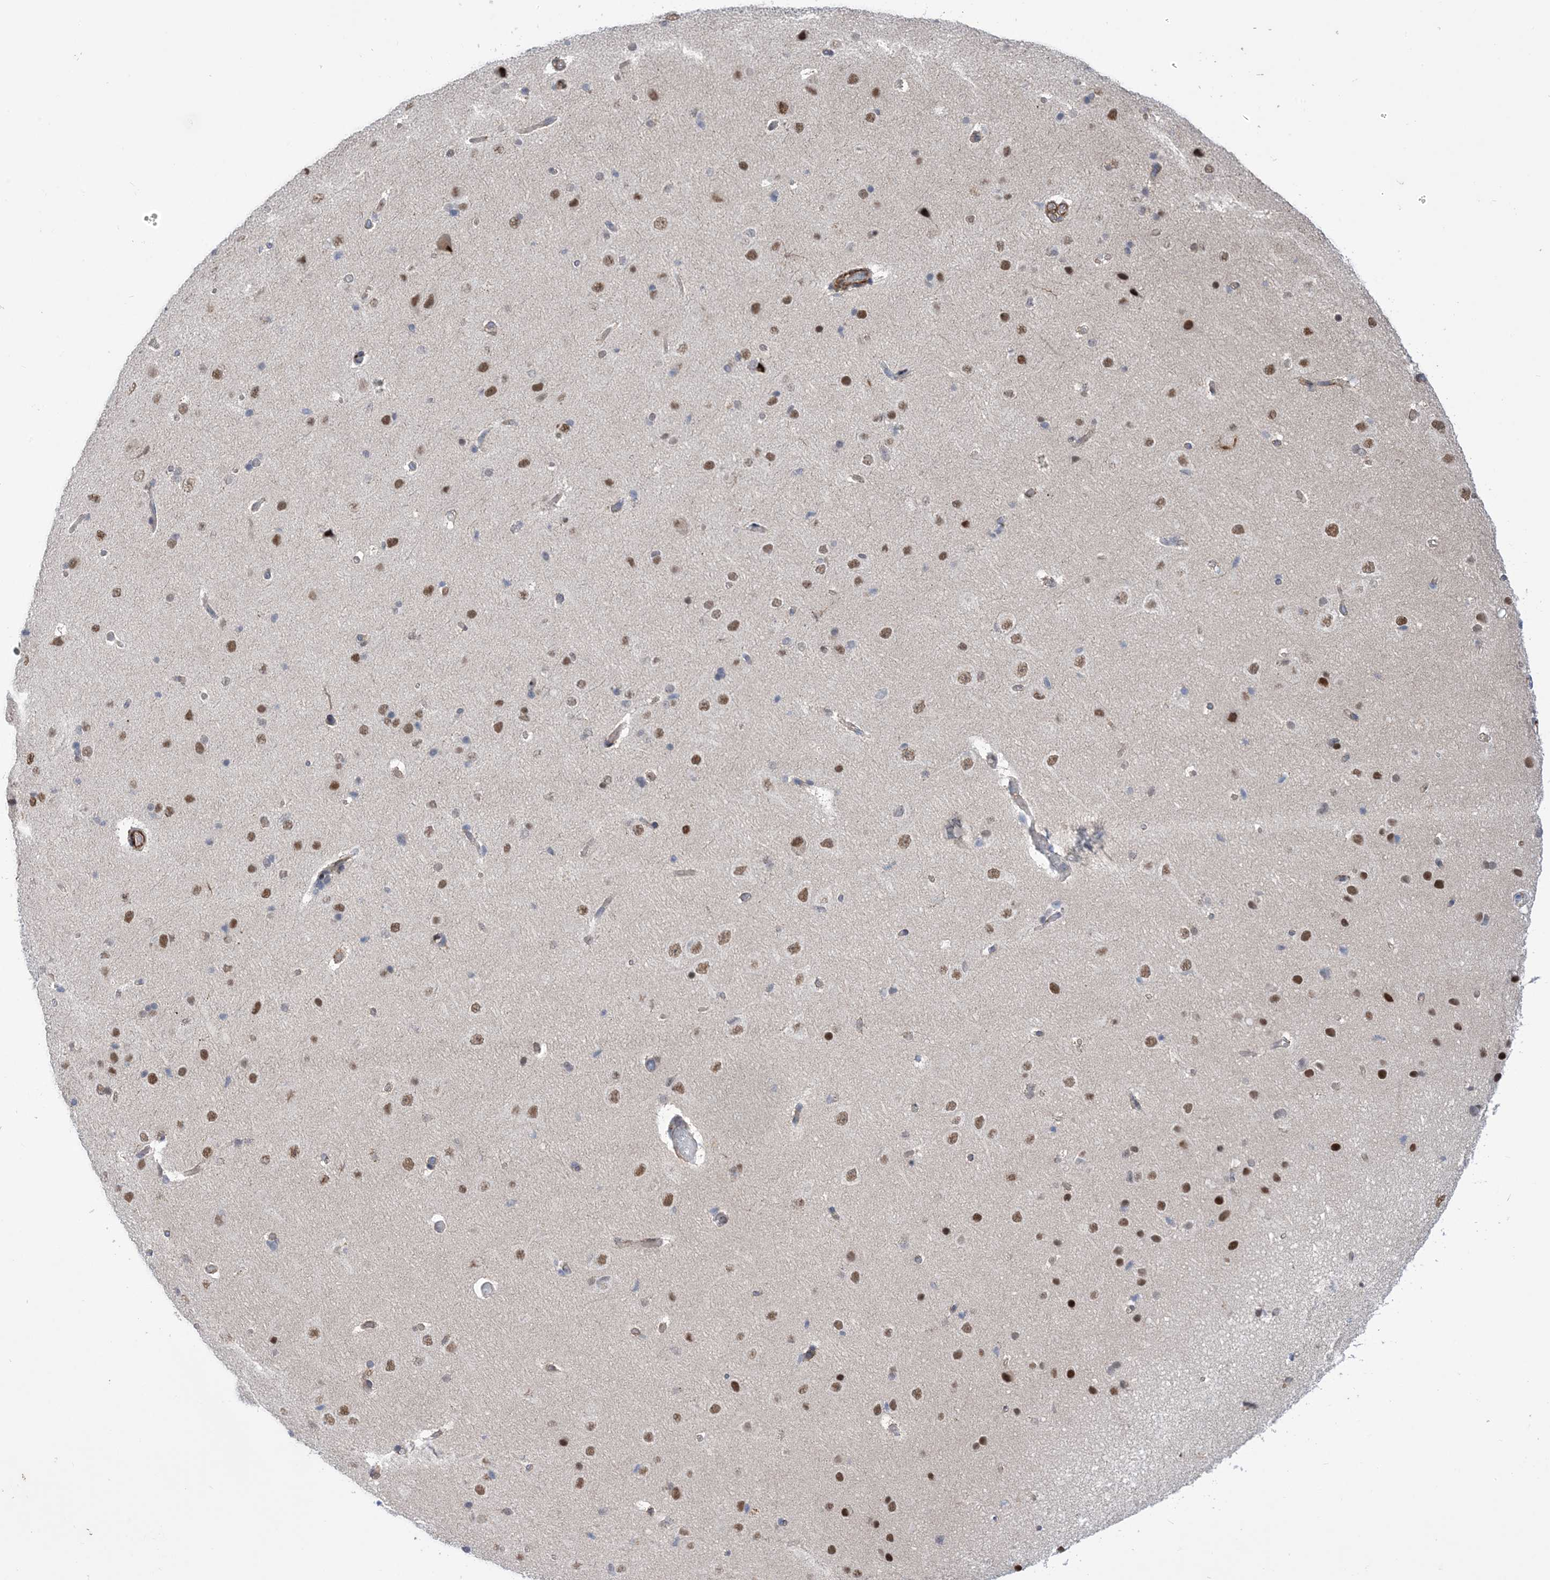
{"staining": {"intensity": "negative", "quantity": "none", "location": "none"}, "tissue": "cerebral cortex", "cell_type": "Endothelial cells", "image_type": "normal", "snomed": [{"axis": "morphology", "description": "Normal tissue, NOS"}, {"axis": "topography", "description": "Cerebral cortex"}], "caption": "Immunohistochemical staining of benign human cerebral cortex shows no significant staining in endothelial cells.", "gene": "ZNF8", "patient": {"sex": "male", "age": 34}}